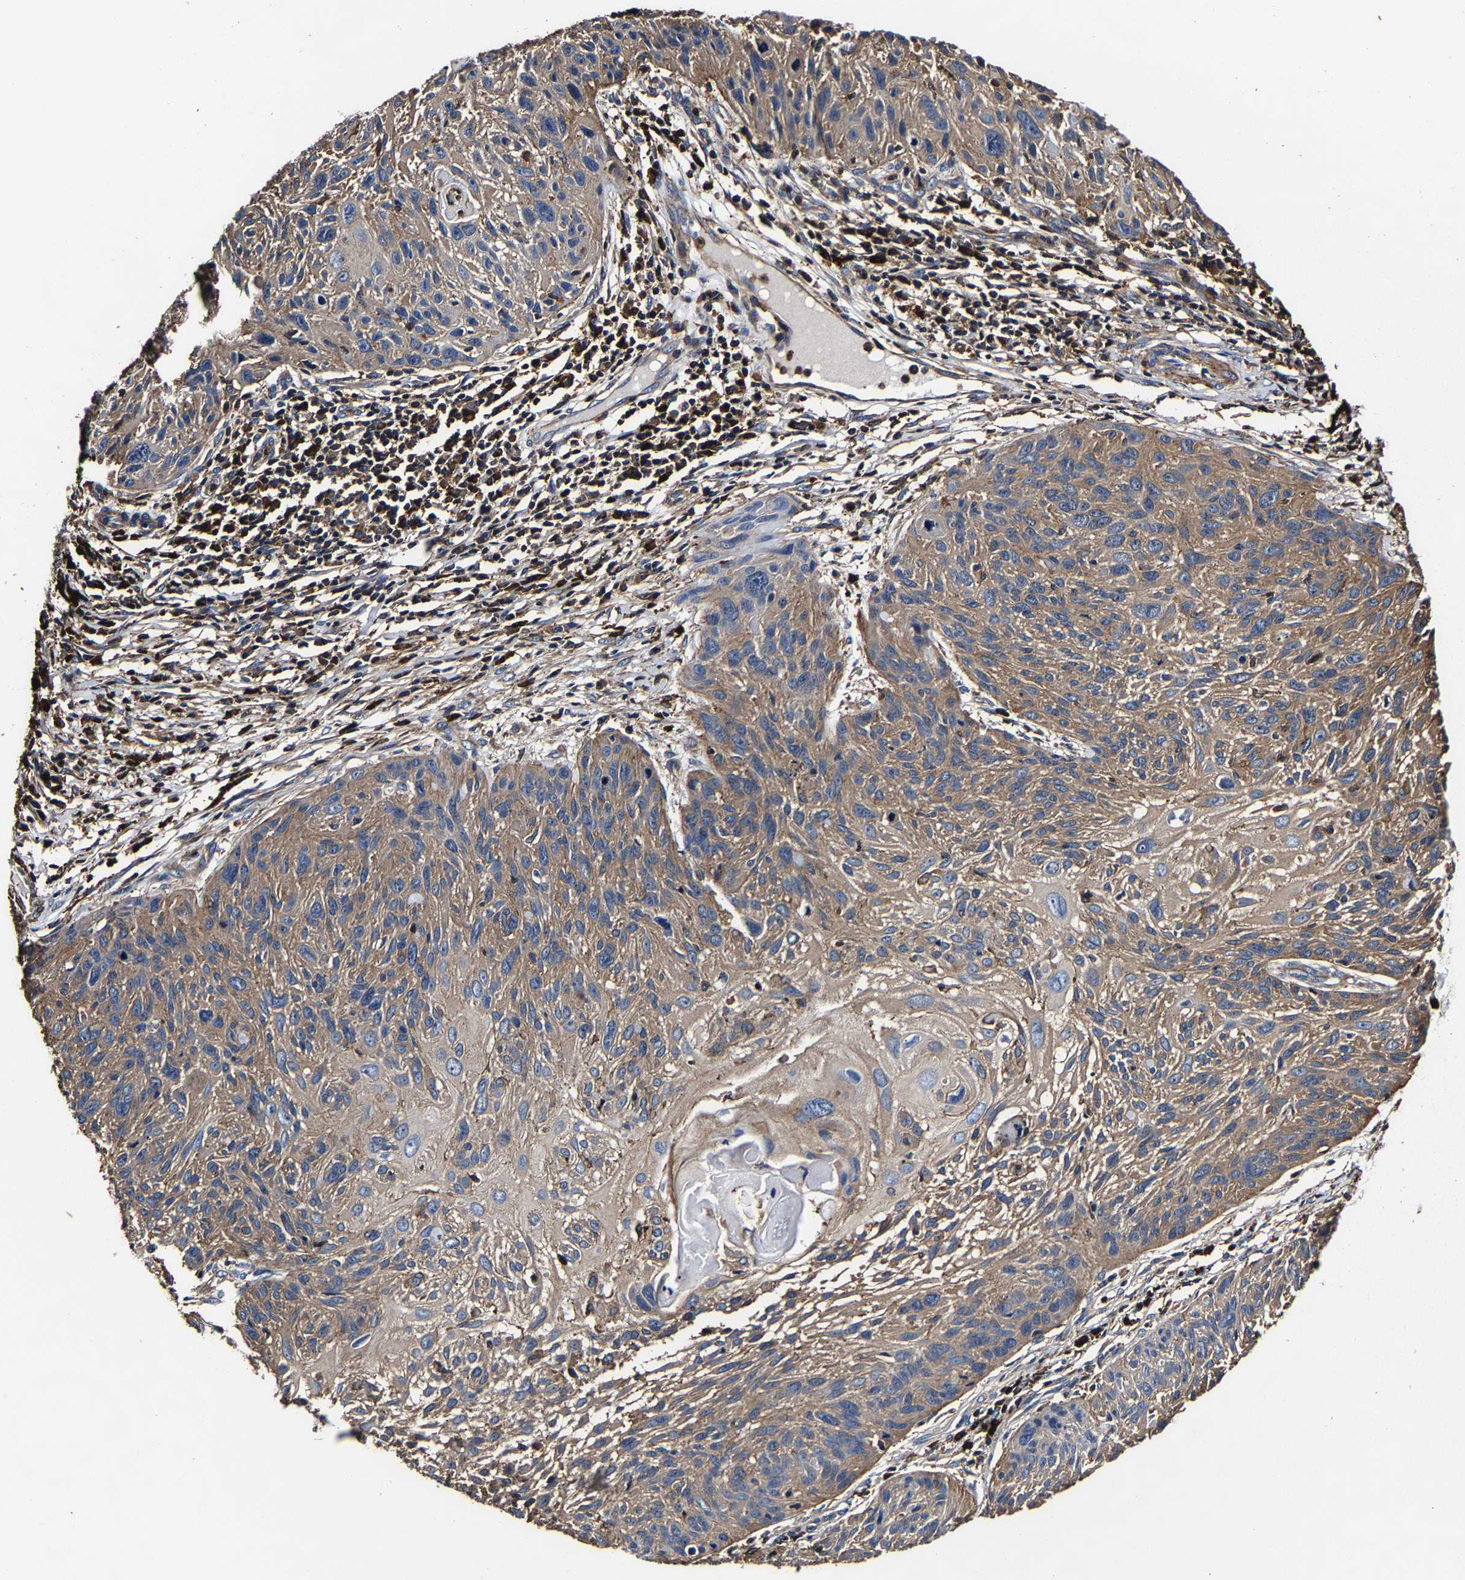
{"staining": {"intensity": "moderate", "quantity": "25%-75%", "location": "cytoplasmic/membranous"}, "tissue": "cervical cancer", "cell_type": "Tumor cells", "image_type": "cancer", "snomed": [{"axis": "morphology", "description": "Squamous cell carcinoma, NOS"}, {"axis": "topography", "description": "Cervix"}], "caption": "A brown stain labels moderate cytoplasmic/membranous expression of a protein in cervical squamous cell carcinoma tumor cells.", "gene": "SSH3", "patient": {"sex": "female", "age": 51}}